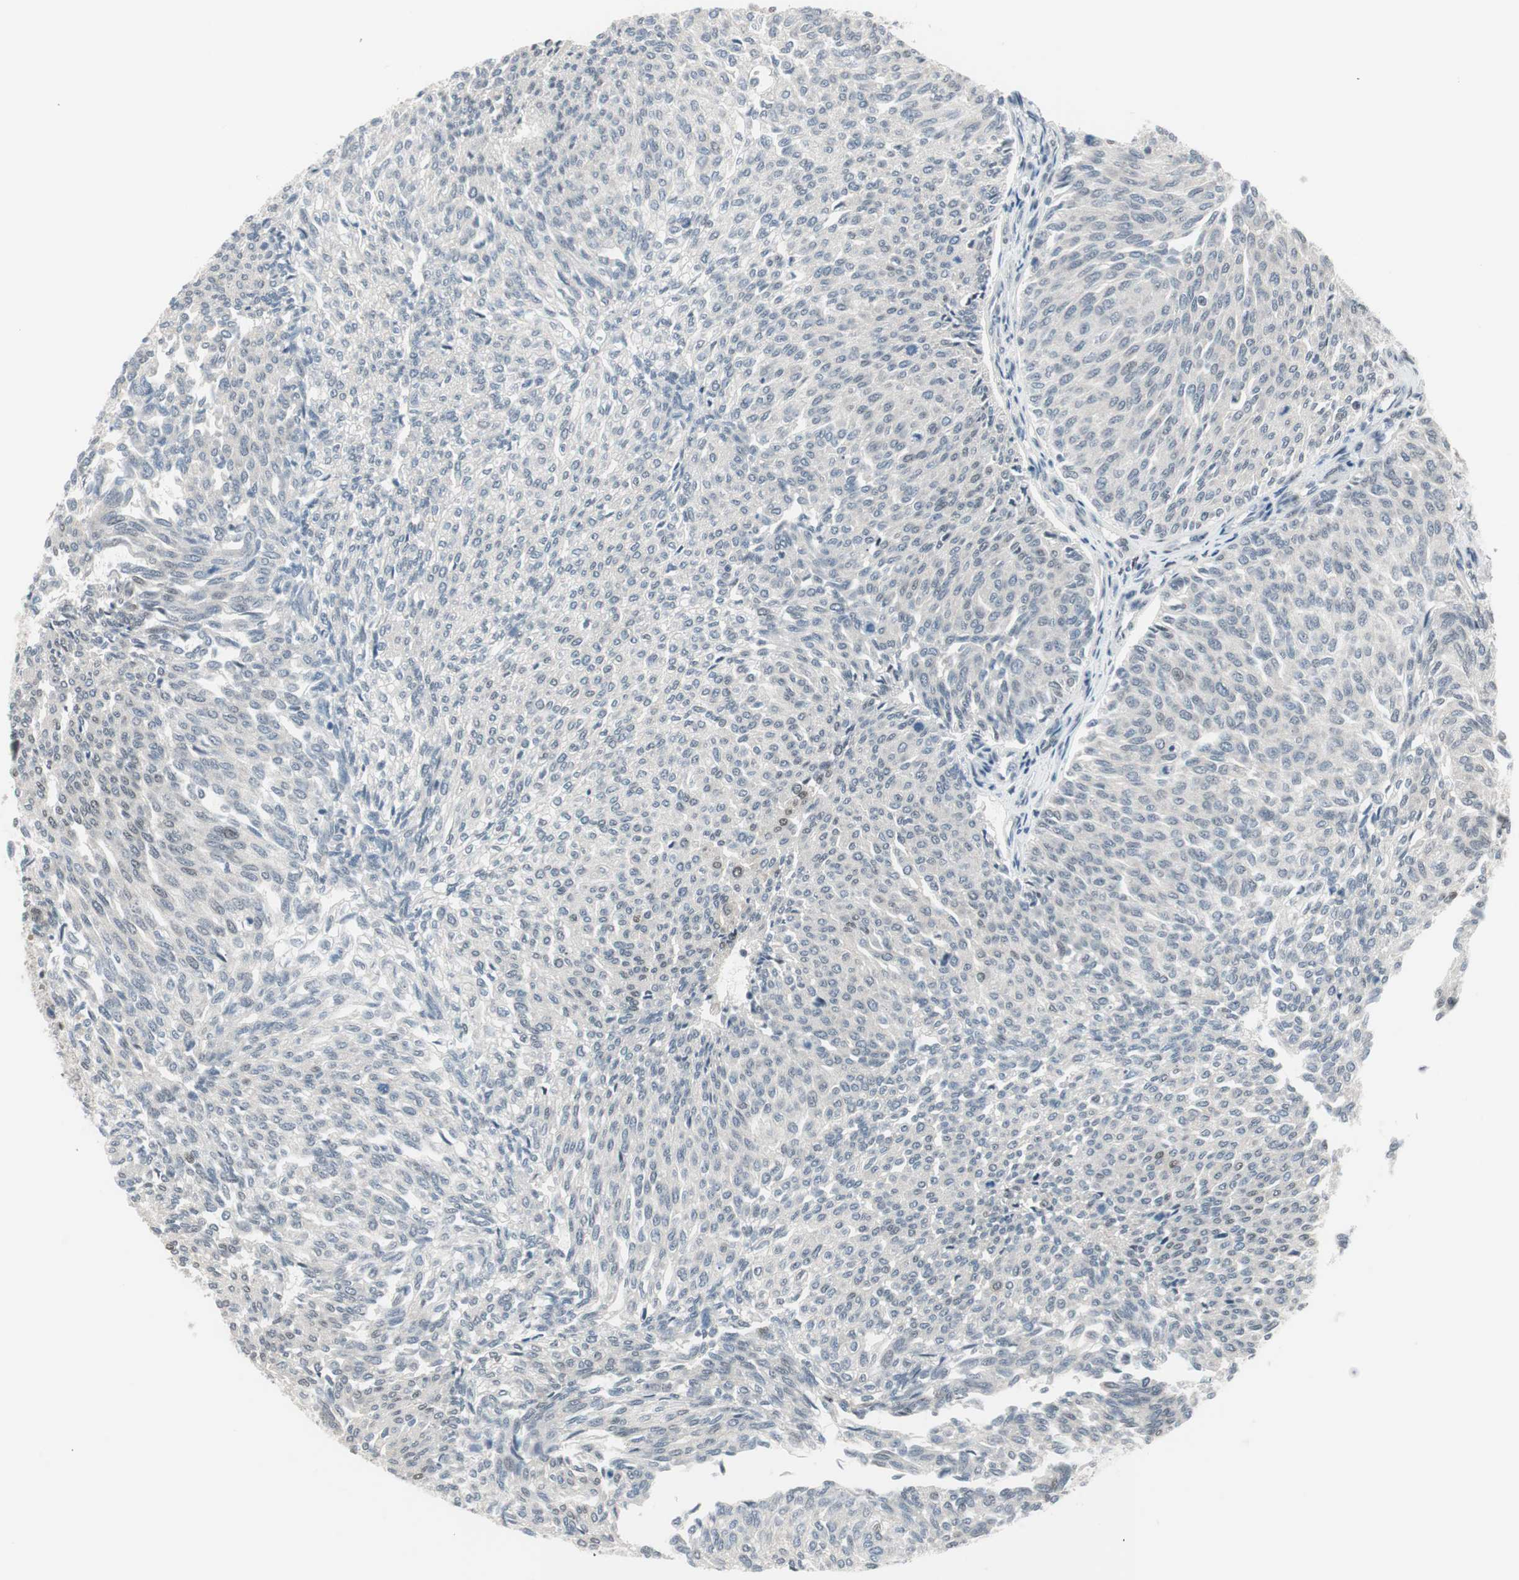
{"staining": {"intensity": "negative", "quantity": "none", "location": "none"}, "tissue": "urothelial cancer", "cell_type": "Tumor cells", "image_type": "cancer", "snomed": [{"axis": "morphology", "description": "Urothelial carcinoma, Low grade"}, {"axis": "topography", "description": "Urinary bladder"}], "caption": "The histopathology image demonstrates no significant expression in tumor cells of low-grade urothelial carcinoma.", "gene": "LONP2", "patient": {"sex": "female", "age": 79}}